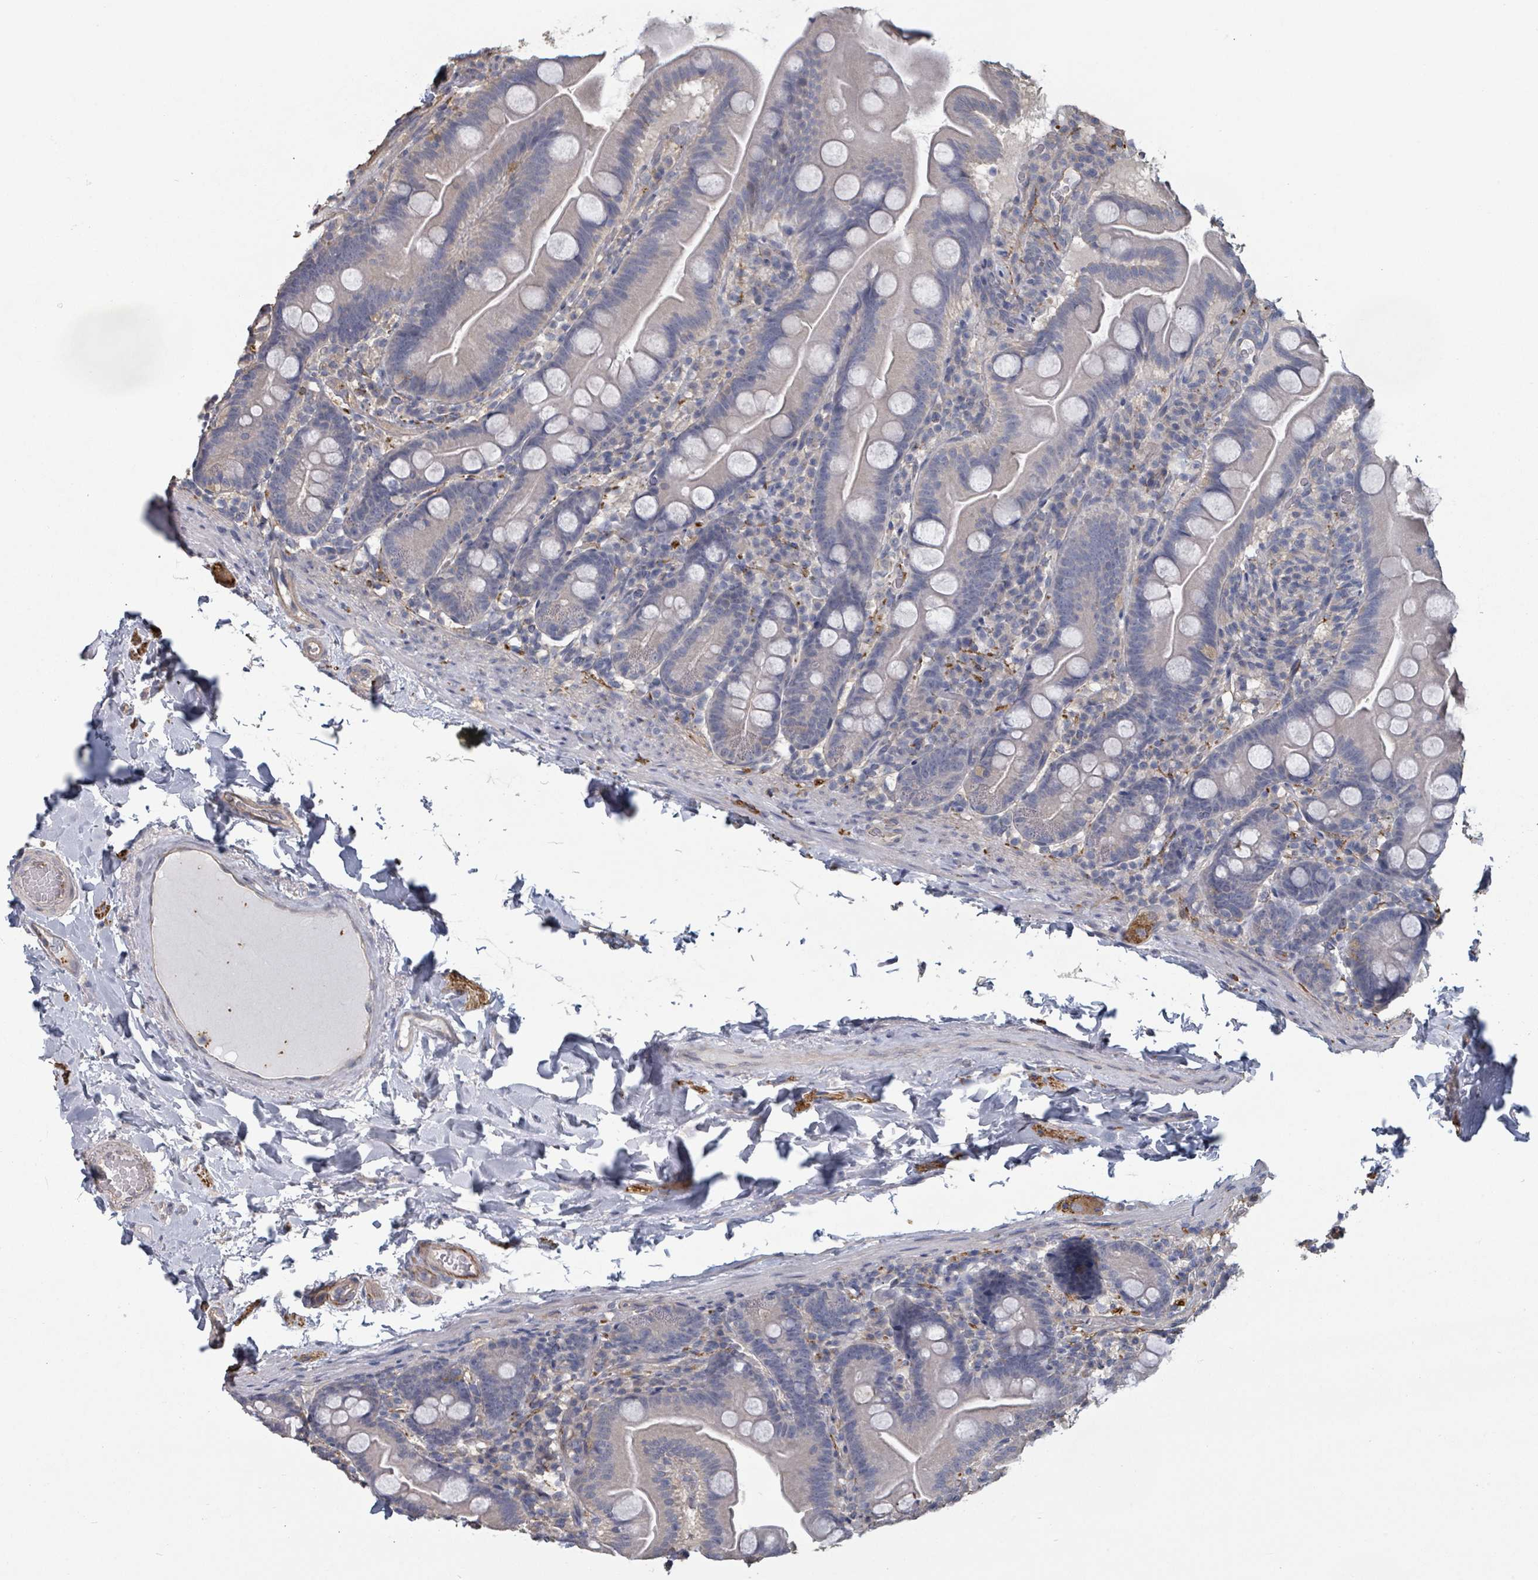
{"staining": {"intensity": "negative", "quantity": "none", "location": "none"}, "tissue": "small intestine", "cell_type": "Glandular cells", "image_type": "normal", "snomed": [{"axis": "morphology", "description": "Normal tissue, NOS"}, {"axis": "topography", "description": "Small intestine"}], "caption": "There is no significant expression in glandular cells of small intestine. (Stains: DAB IHC with hematoxylin counter stain, Microscopy: brightfield microscopy at high magnification).", "gene": "PLAUR", "patient": {"sex": "female", "age": 68}}